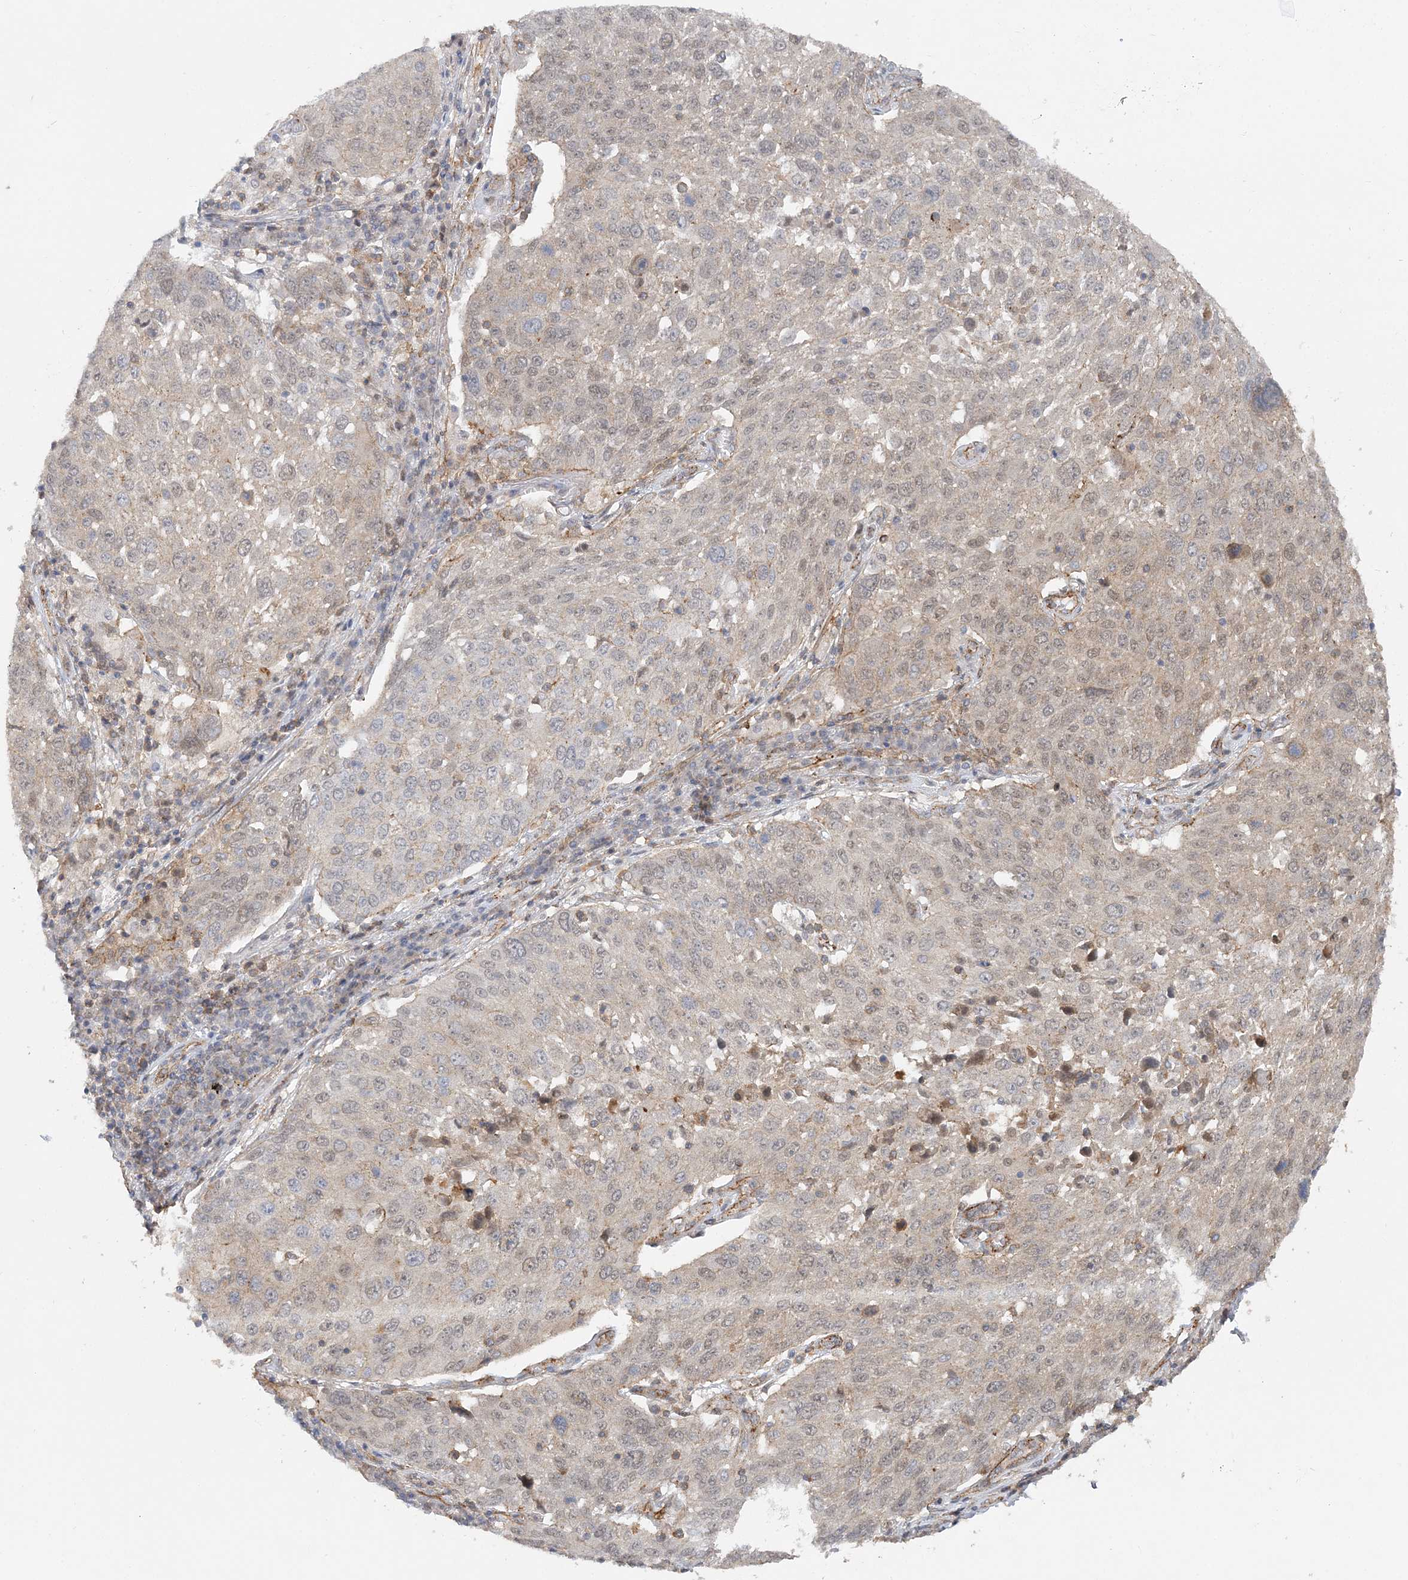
{"staining": {"intensity": "weak", "quantity": "<25%", "location": "cytoplasmic/membranous"}, "tissue": "lung cancer", "cell_type": "Tumor cells", "image_type": "cancer", "snomed": [{"axis": "morphology", "description": "Squamous cell carcinoma, NOS"}, {"axis": "topography", "description": "Lung"}], "caption": "Tumor cells show no significant protein positivity in squamous cell carcinoma (lung).", "gene": "MAT2B", "patient": {"sex": "male", "age": 65}}